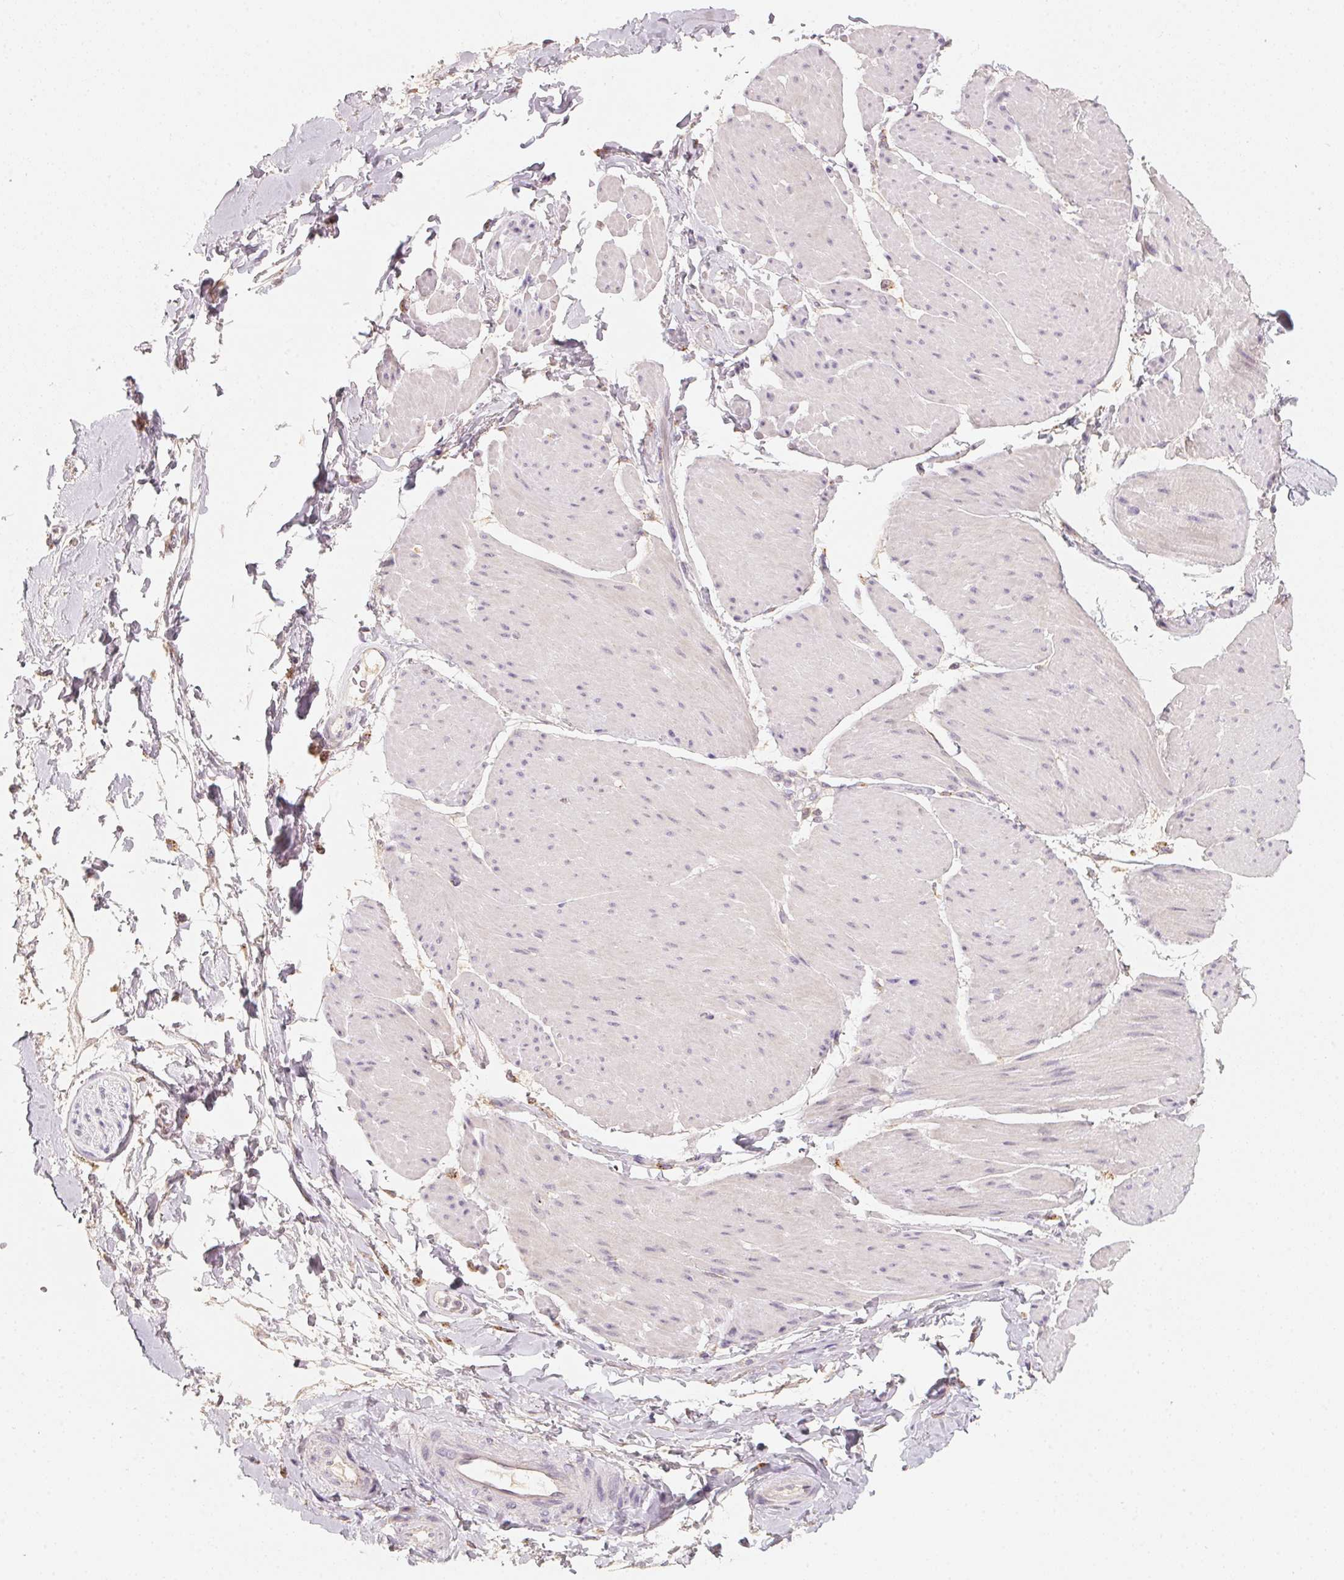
{"staining": {"intensity": "negative", "quantity": "none", "location": "none"}, "tissue": "adipose tissue", "cell_type": "Adipocytes", "image_type": "normal", "snomed": [{"axis": "morphology", "description": "Normal tissue, NOS"}, {"axis": "topography", "description": "Urinary bladder"}, {"axis": "topography", "description": "Peripheral nerve tissue"}], "caption": "Adipocytes are negative for protein expression in unremarkable human adipose tissue. (DAB (3,3'-diaminobenzidine) IHC, high magnification).", "gene": "TREH", "patient": {"sex": "female", "age": 60}}